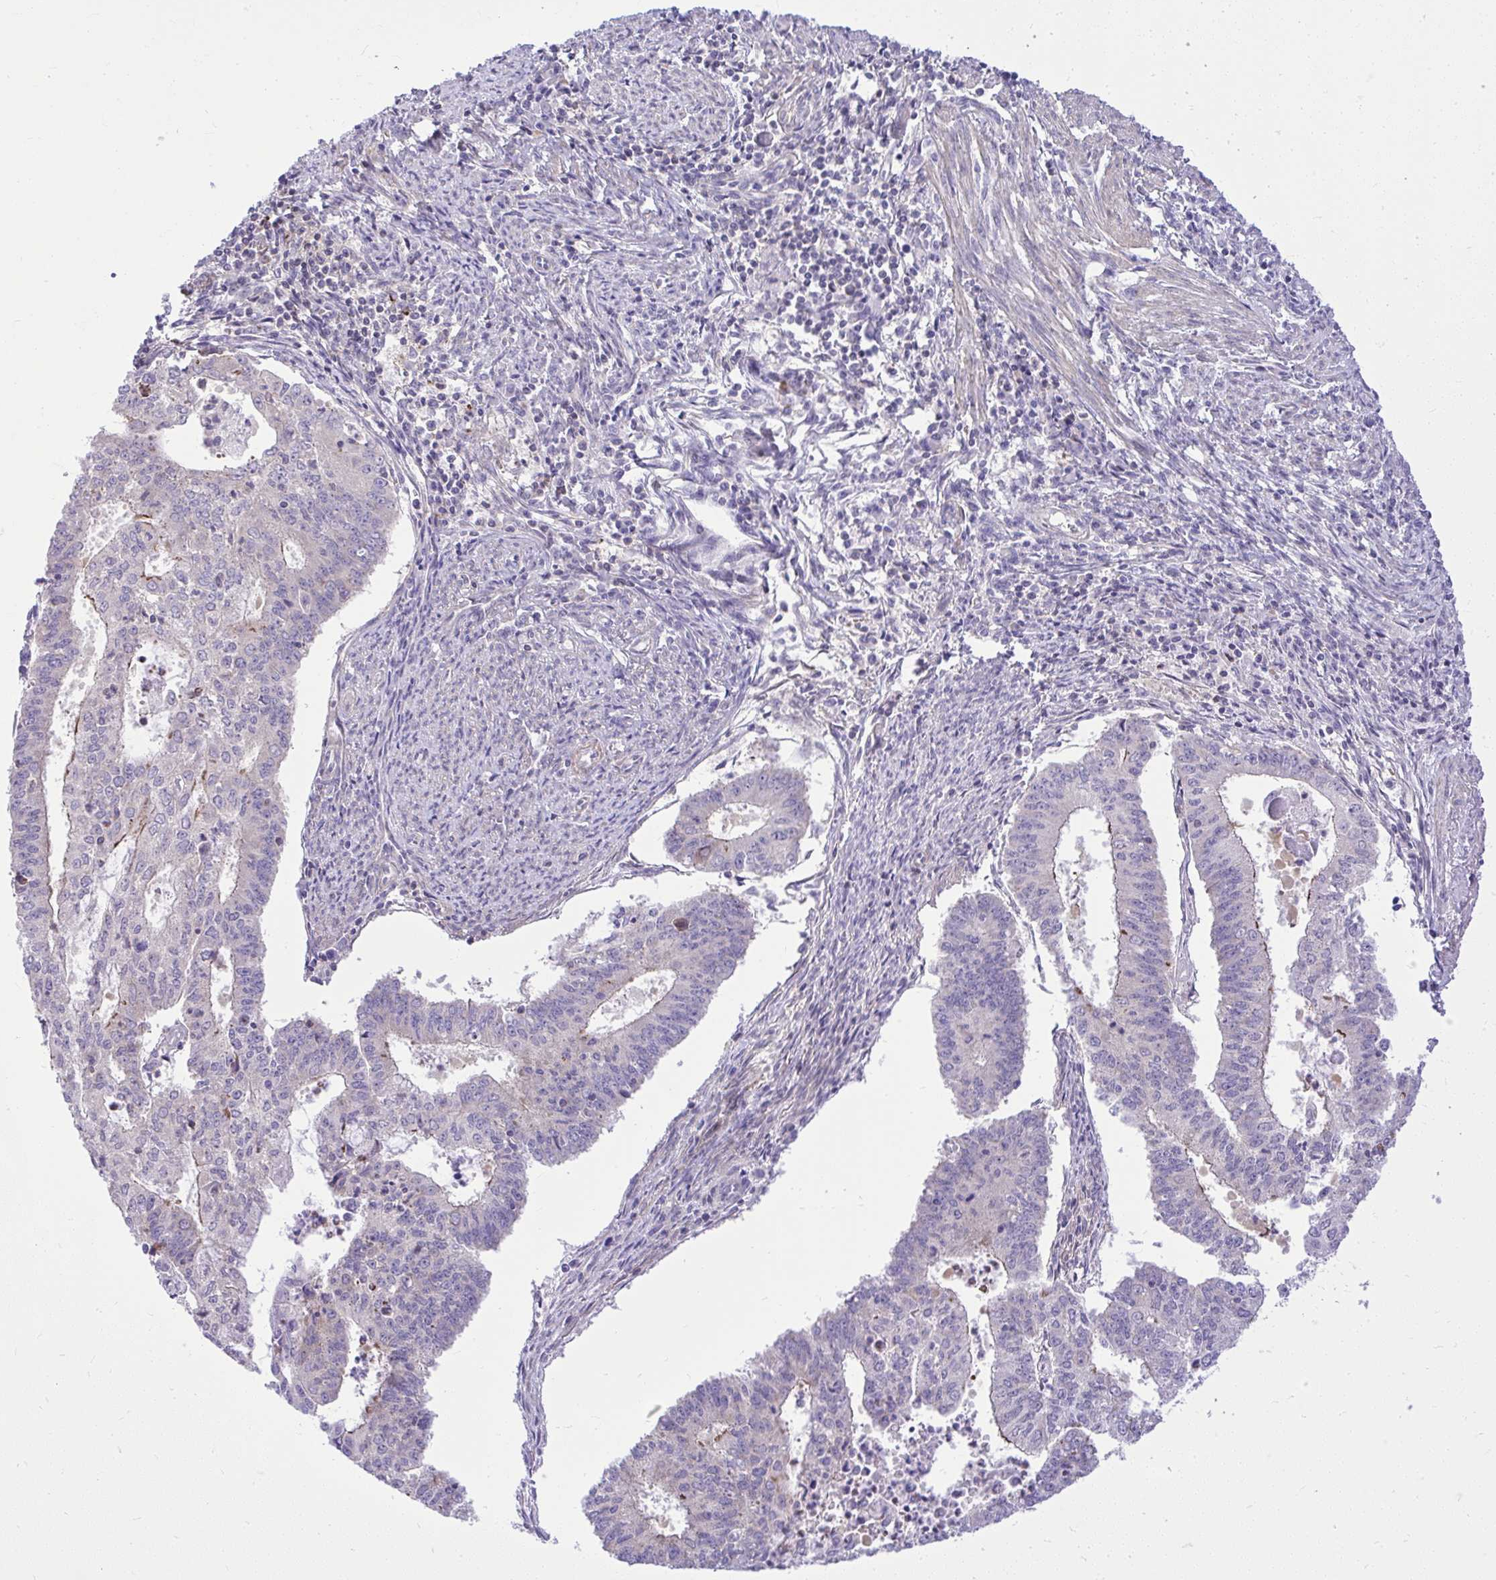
{"staining": {"intensity": "negative", "quantity": "none", "location": "none"}, "tissue": "endometrial cancer", "cell_type": "Tumor cells", "image_type": "cancer", "snomed": [{"axis": "morphology", "description": "Adenocarcinoma, NOS"}, {"axis": "topography", "description": "Endometrium"}], "caption": "Human endometrial adenocarcinoma stained for a protein using IHC reveals no expression in tumor cells.", "gene": "GRK4", "patient": {"sex": "female", "age": 61}}